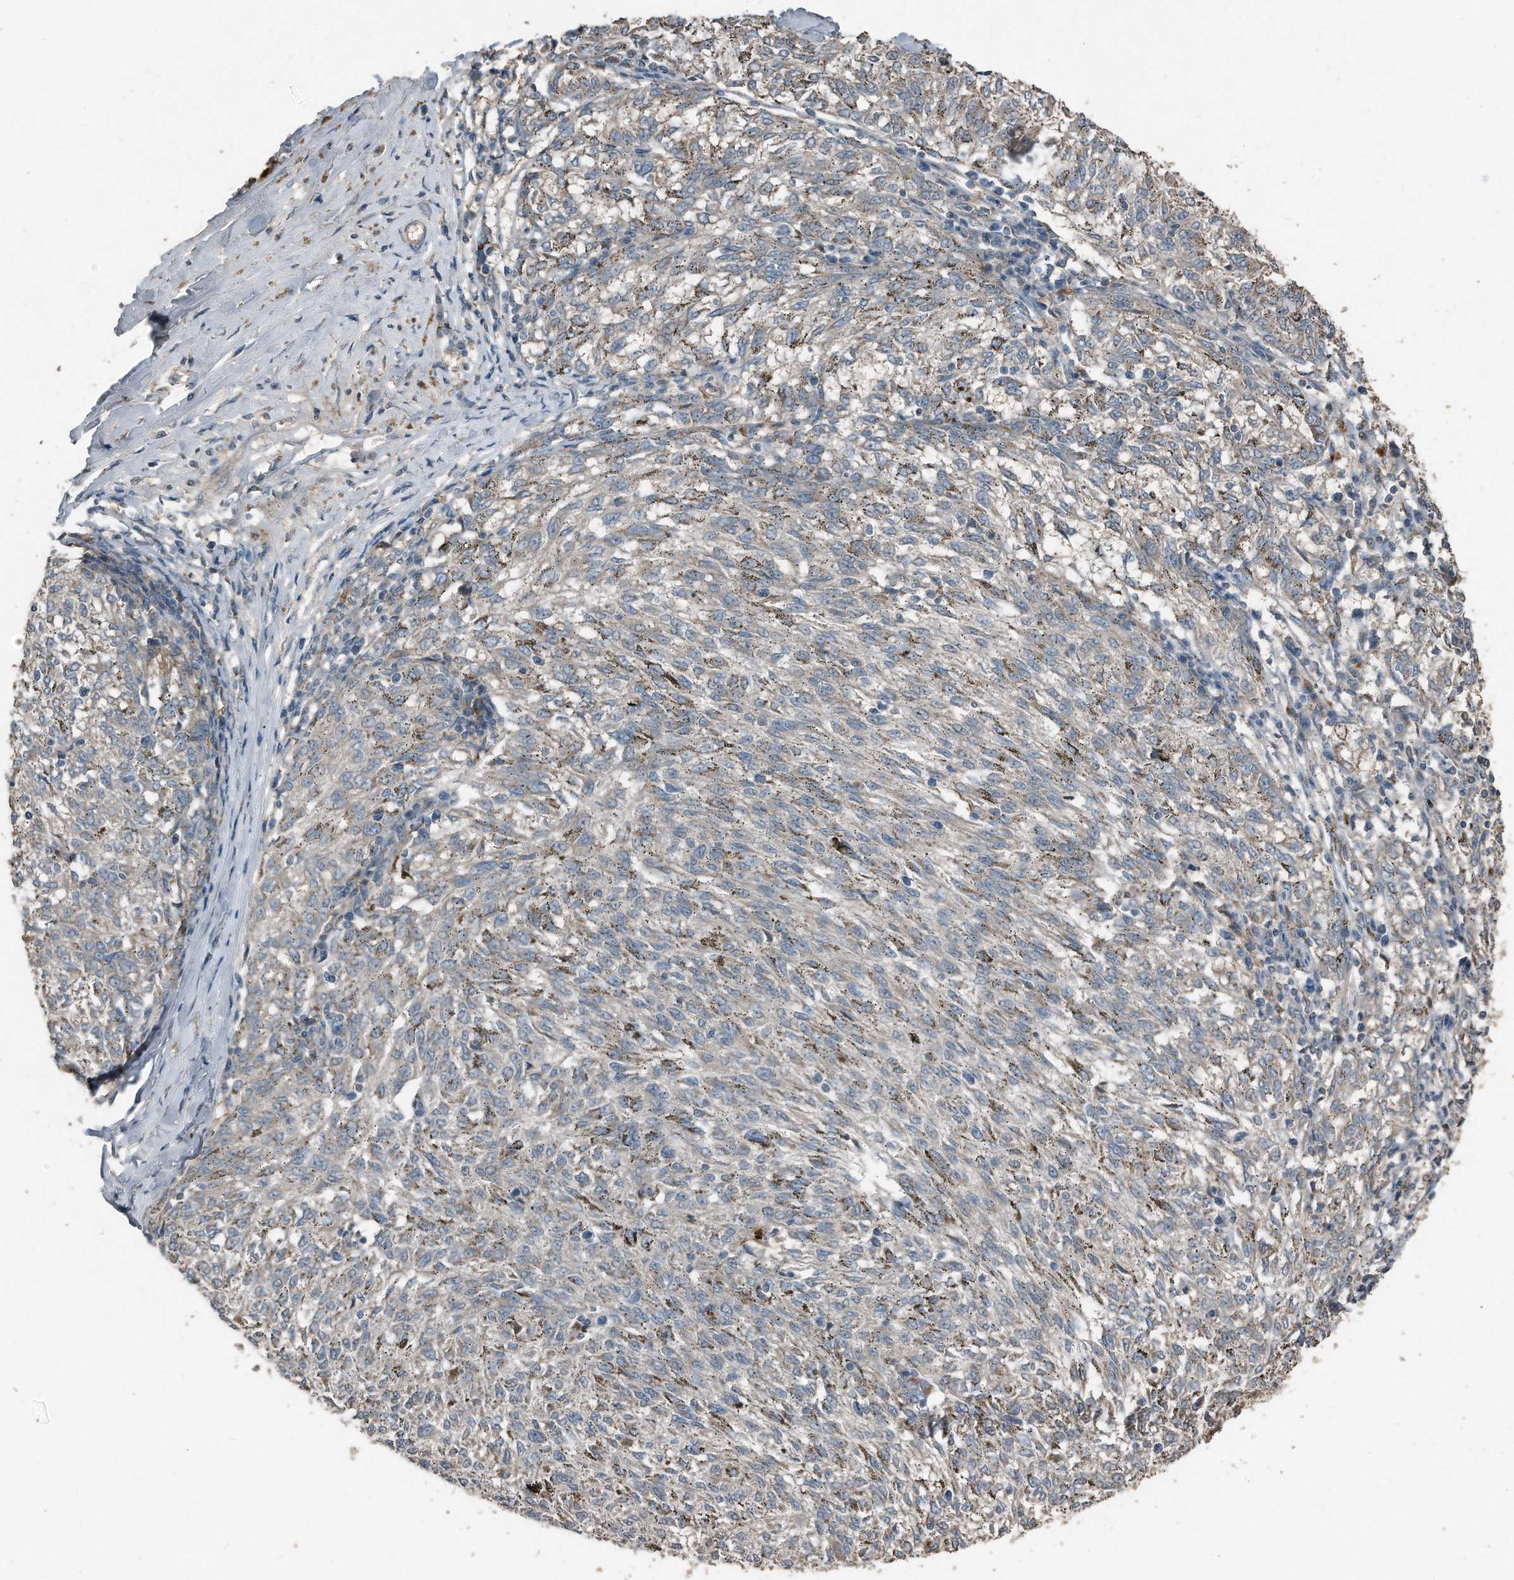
{"staining": {"intensity": "negative", "quantity": "none", "location": "none"}, "tissue": "melanoma", "cell_type": "Tumor cells", "image_type": "cancer", "snomed": [{"axis": "morphology", "description": "Malignant melanoma, NOS"}, {"axis": "topography", "description": "Skin"}], "caption": "The image demonstrates no significant expression in tumor cells of melanoma.", "gene": "C9", "patient": {"sex": "female", "age": 72}}